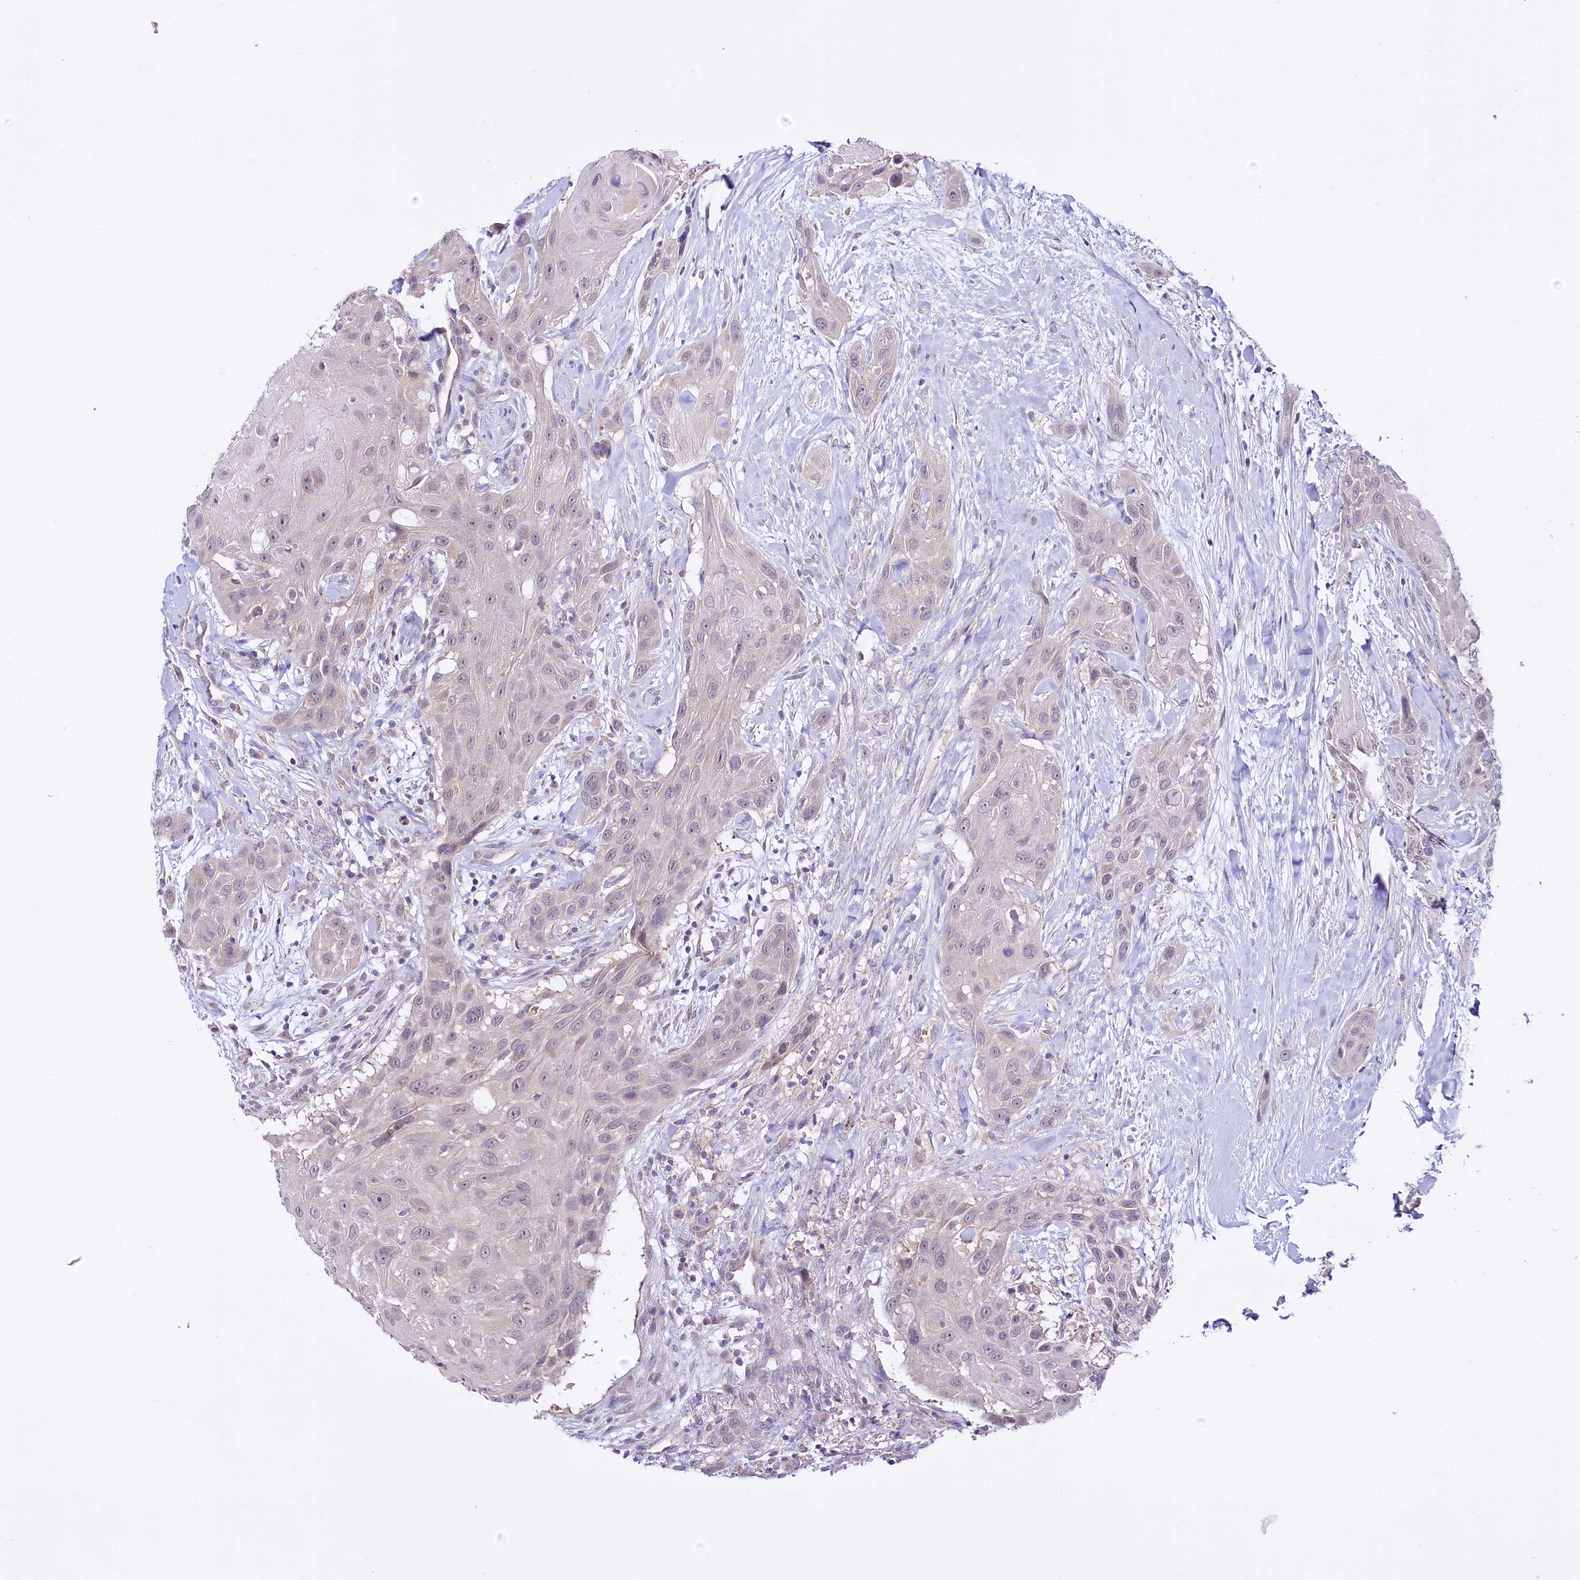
{"staining": {"intensity": "weak", "quantity": "25%-75%", "location": "nuclear"}, "tissue": "head and neck cancer", "cell_type": "Tumor cells", "image_type": "cancer", "snomed": [{"axis": "morphology", "description": "Squamous cell carcinoma, NOS"}, {"axis": "topography", "description": "Head-Neck"}], "caption": "A high-resolution micrograph shows immunohistochemistry staining of squamous cell carcinoma (head and neck), which exhibits weak nuclear positivity in about 25%-75% of tumor cells.", "gene": "CEP295", "patient": {"sex": "male", "age": 81}}